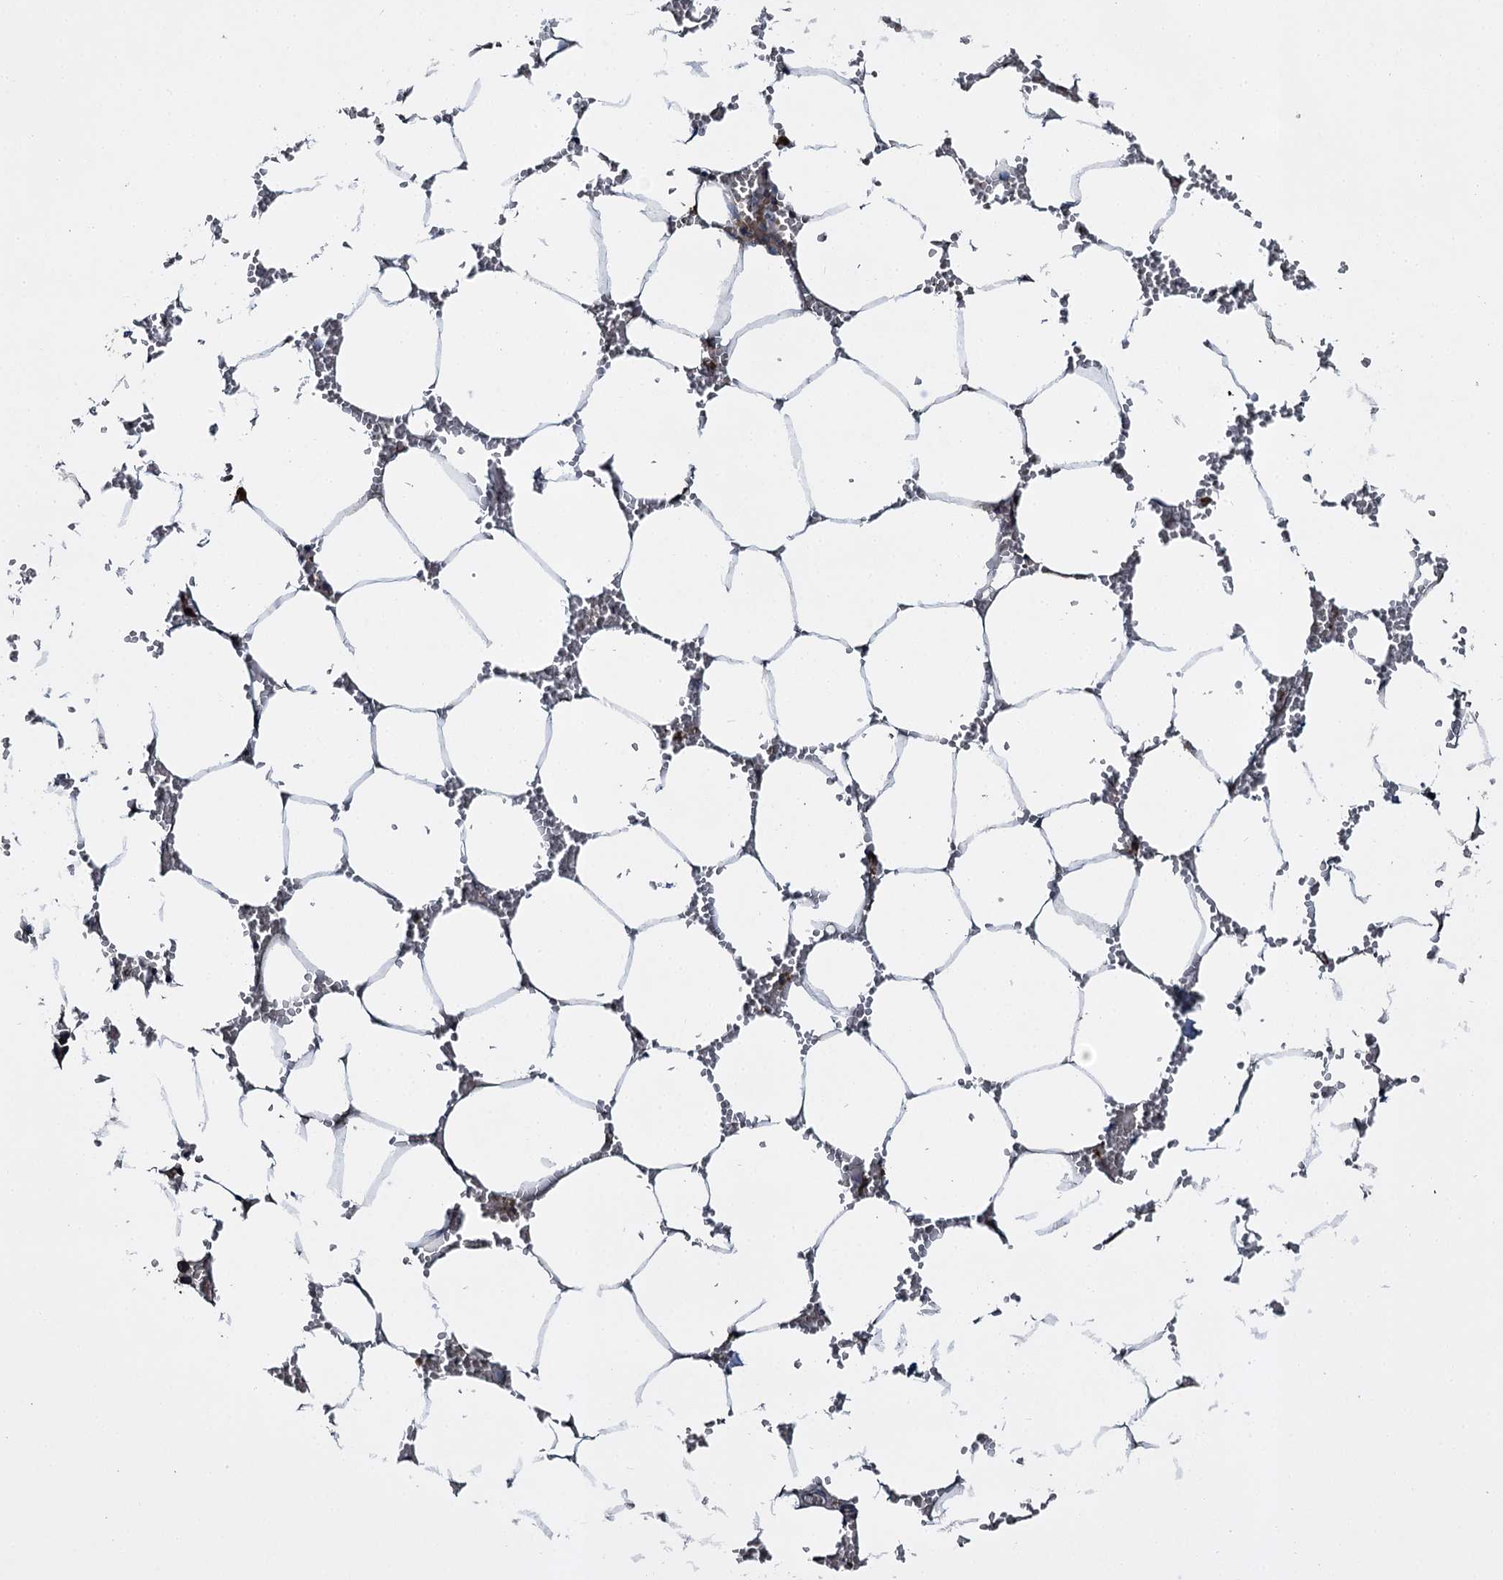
{"staining": {"intensity": "moderate", "quantity": "<25%", "location": "cytoplasmic/membranous"}, "tissue": "bone marrow", "cell_type": "Hematopoietic cells", "image_type": "normal", "snomed": [{"axis": "morphology", "description": "Normal tissue, NOS"}, {"axis": "topography", "description": "Bone marrow"}], "caption": "IHC image of benign bone marrow stained for a protein (brown), which exhibits low levels of moderate cytoplasmic/membranous positivity in about <25% of hematopoietic cells.", "gene": "SLC11A2", "patient": {"sex": "male", "age": 70}}